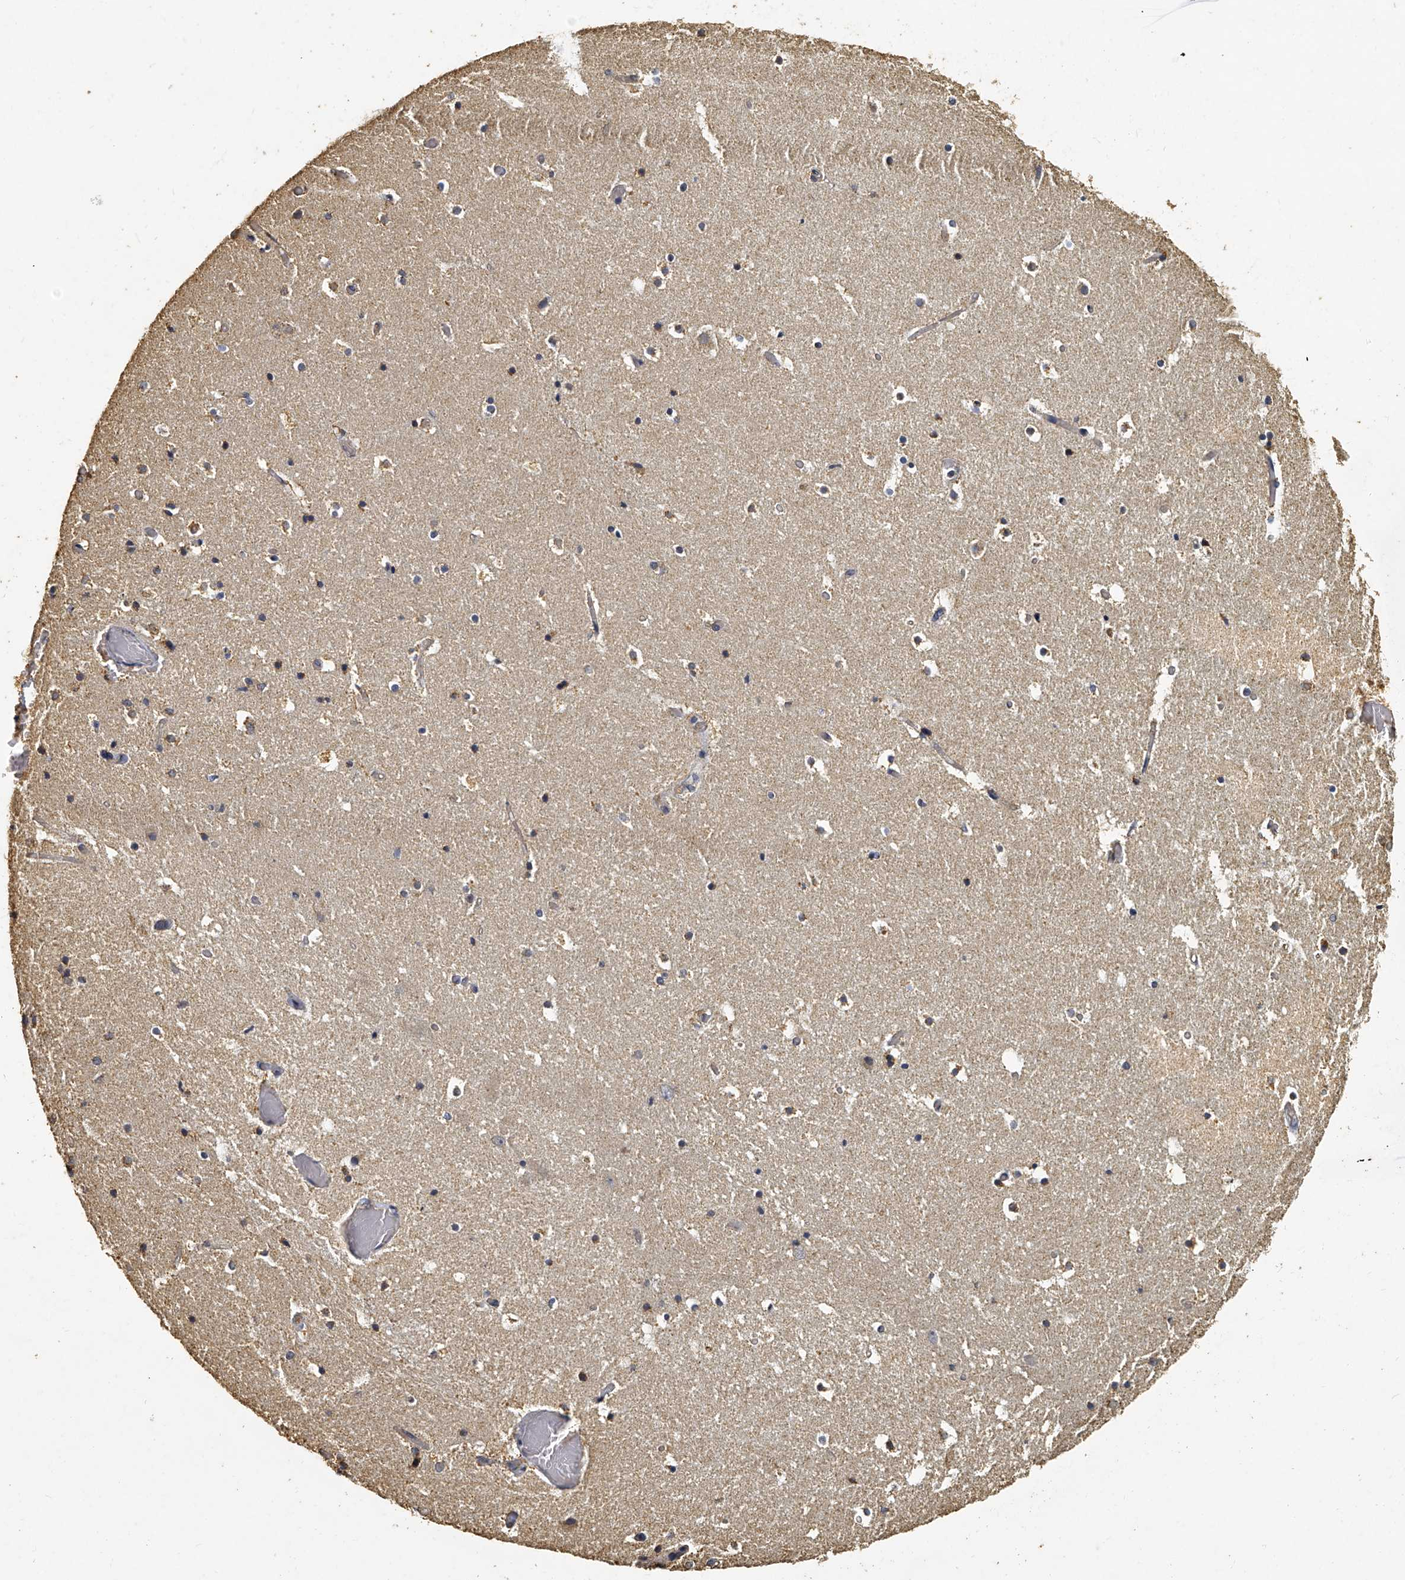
{"staining": {"intensity": "moderate", "quantity": "25%-75%", "location": "cytoplasmic/membranous"}, "tissue": "hippocampus", "cell_type": "Glial cells", "image_type": "normal", "snomed": [{"axis": "morphology", "description": "Normal tissue, NOS"}, {"axis": "topography", "description": "Hippocampus"}], "caption": "DAB immunohistochemical staining of normal human hippocampus shows moderate cytoplasmic/membranous protein expression in about 25%-75% of glial cells.", "gene": "MRPL28", "patient": {"sex": "female", "age": 52}}